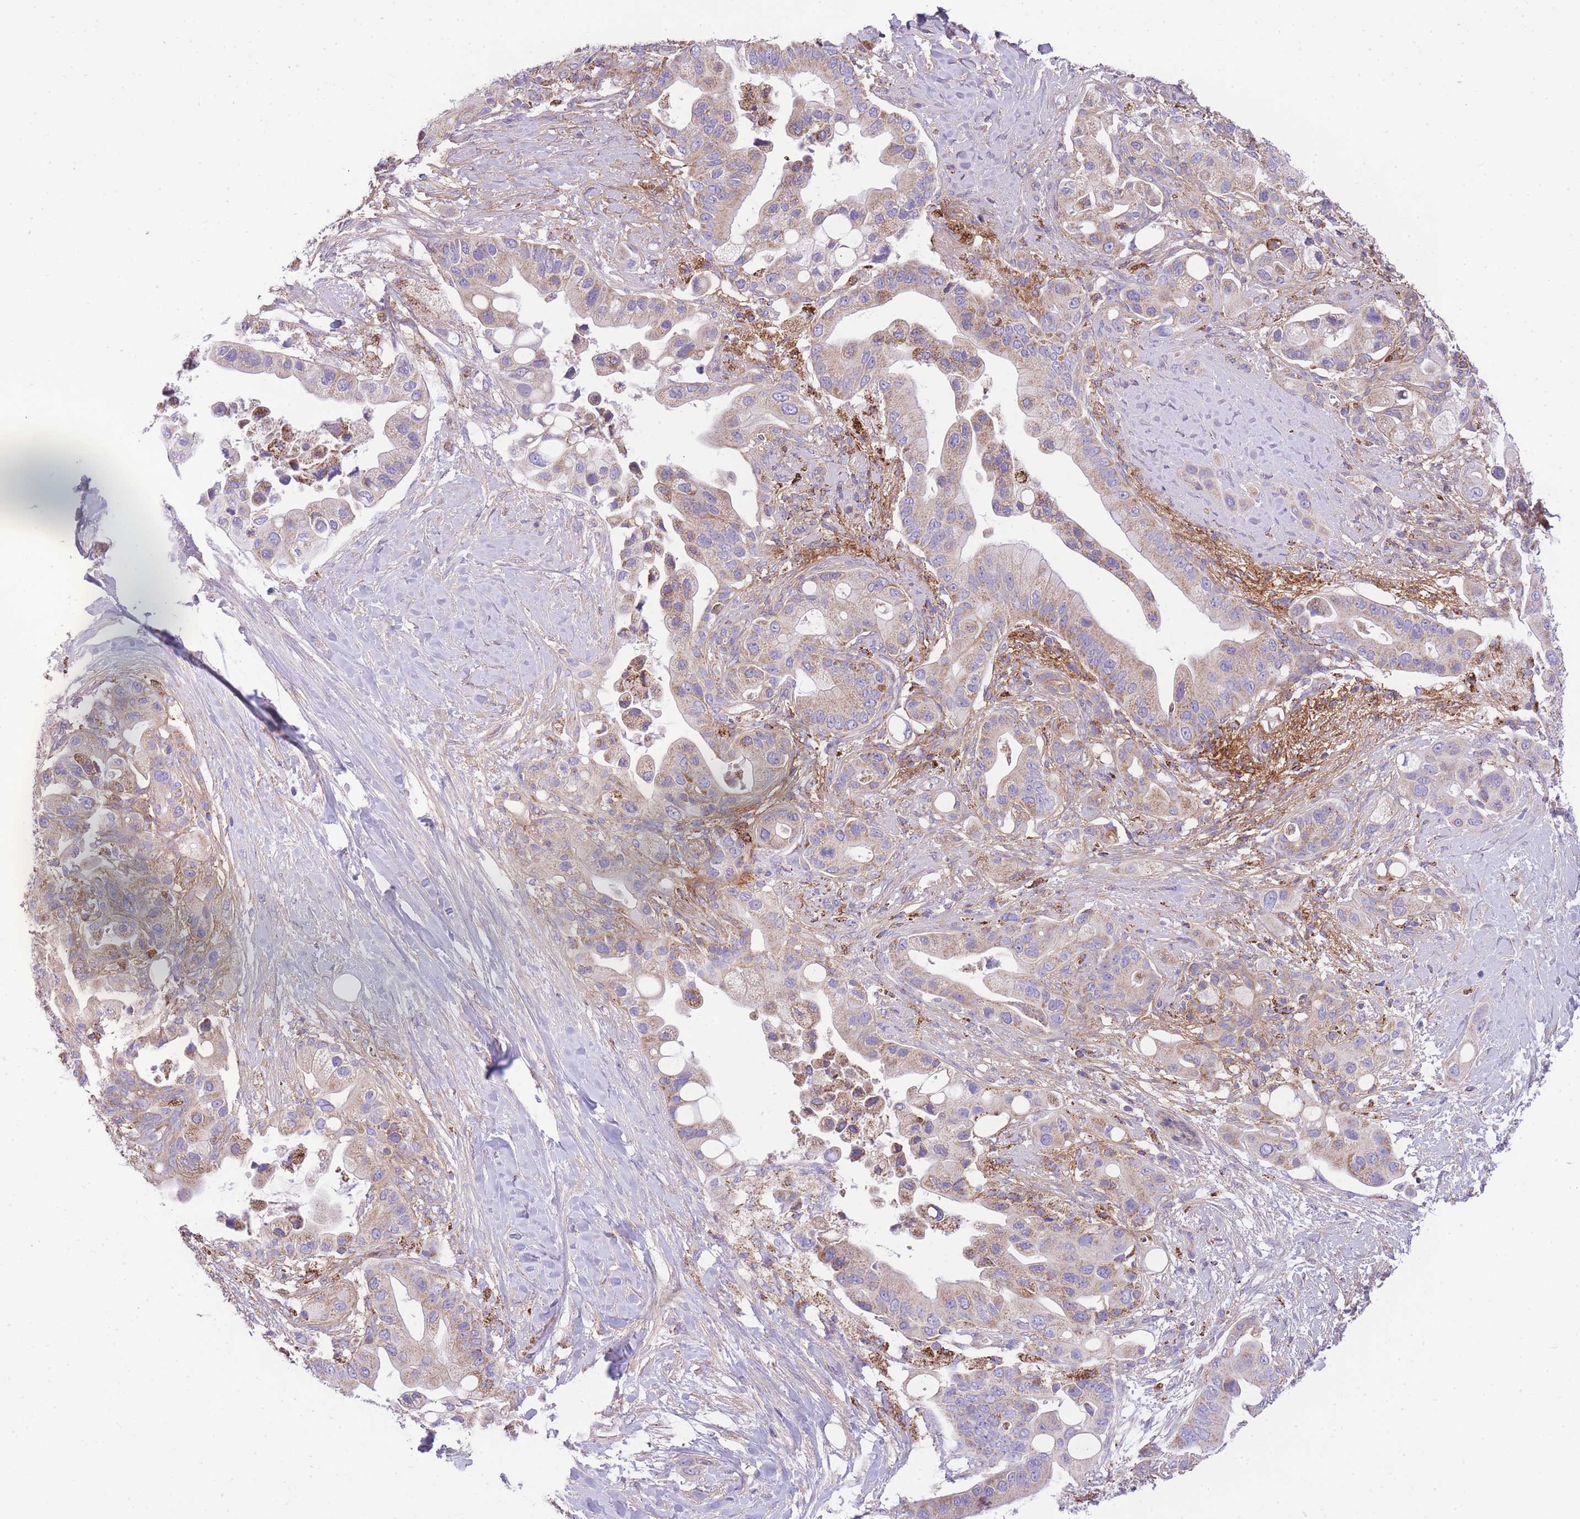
{"staining": {"intensity": "weak", "quantity": "25%-75%", "location": "cytoplasmic/membranous"}, "tissue": "pancreatic cancer", "cell_type": "Tumor cells", "image_type": "cancer", "snomed": [{"axis": "morphology", "description": "Adenocarcinoma, NOS"}, {"axis": "topography", "description": "Pancreas"}], "caption": "Weak cytoplasmic/membranous protein staining is appreciated in approximately 25%-75% of tumor cells in adenocarcinoma (pancreatic). The protein of interest is shown in brown color, while the nuclei are stained blue.", "gene": "ST3GAL3", "patient": {"sex": "male", "age": 57}}